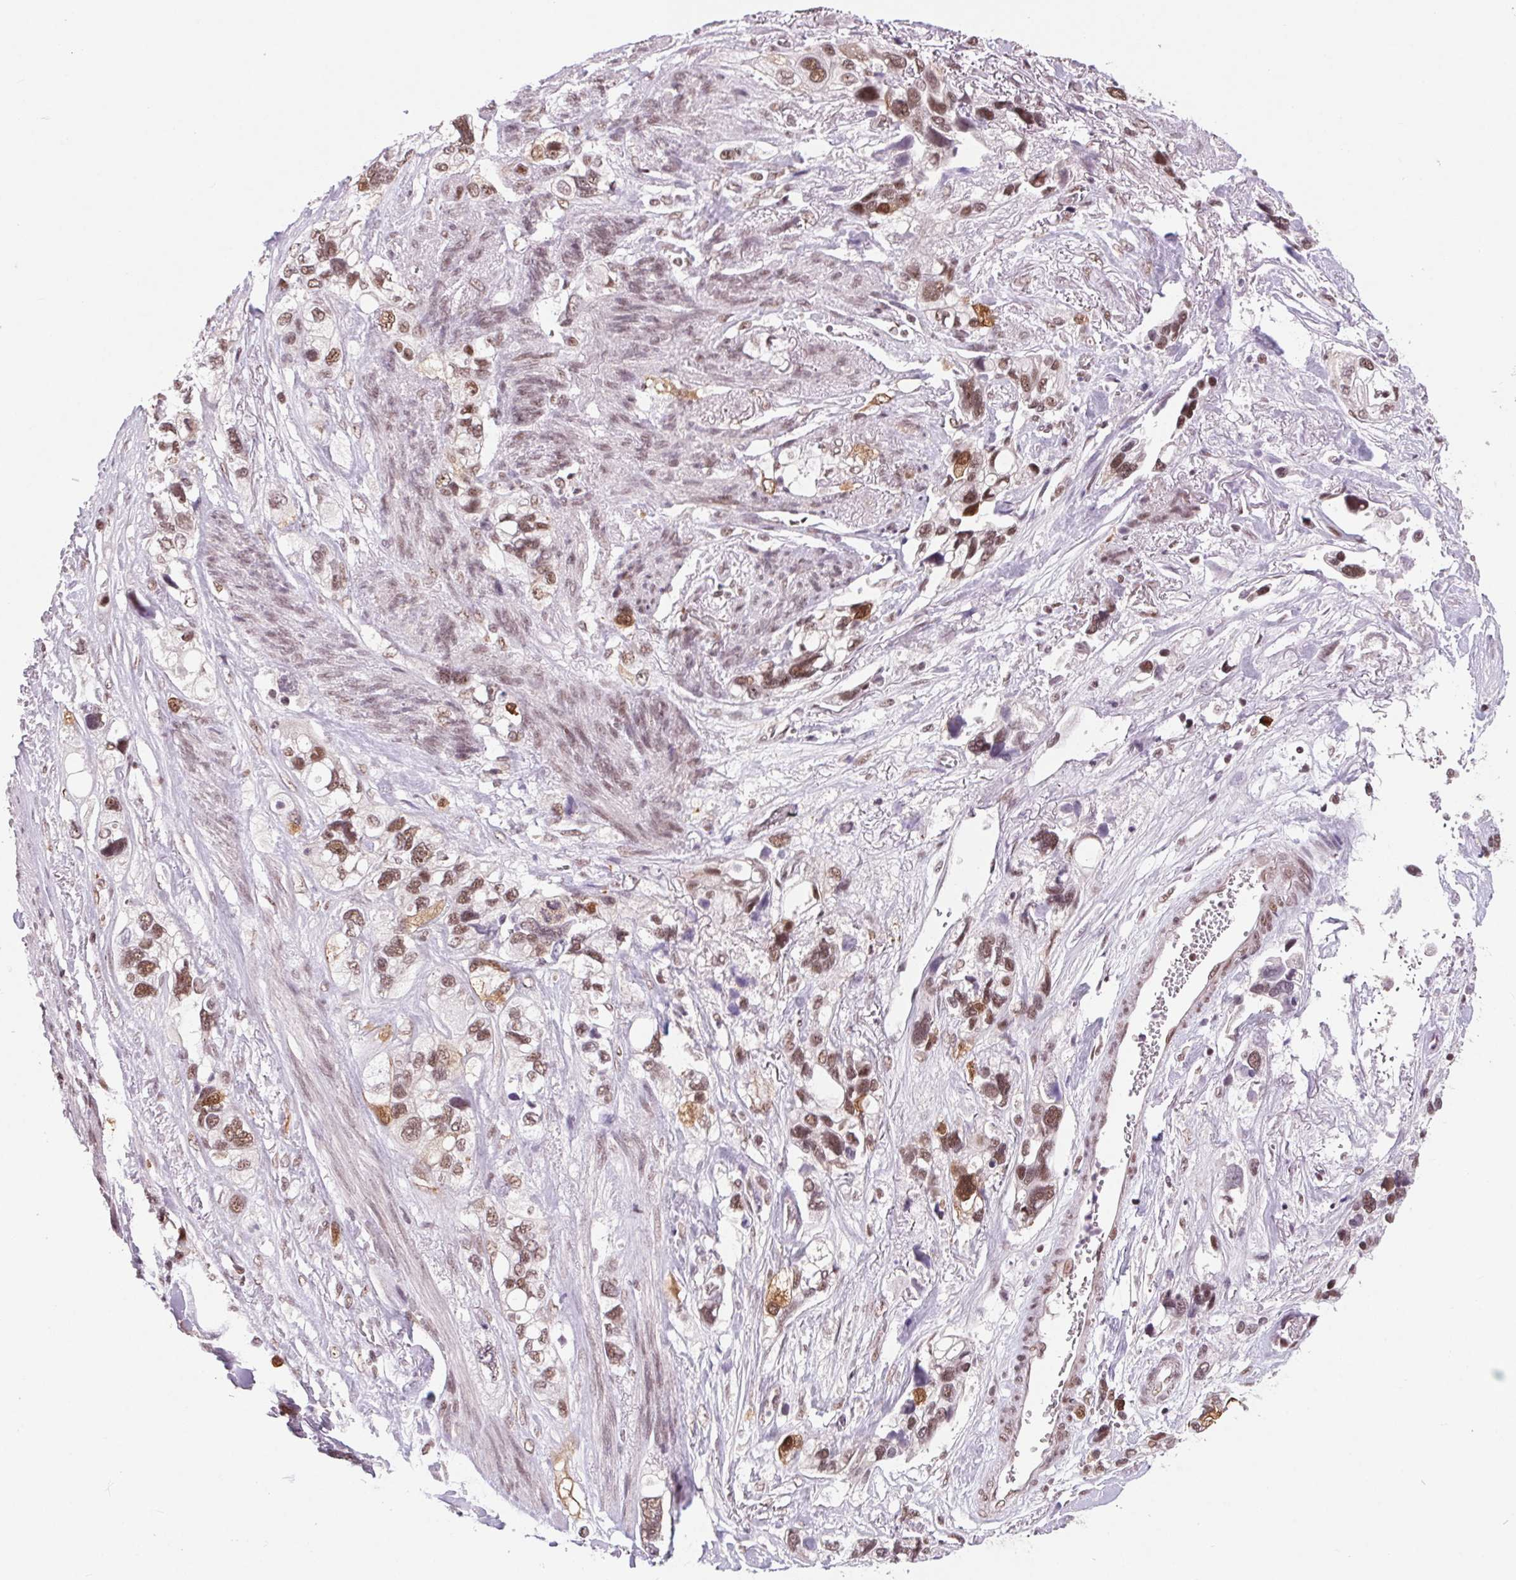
{"staining": {"intensity": "moderate", "quantity": ">75%", "location": "cytoplasmic/membranous,nuclear"}, "tissue": "stomach cancer", "cell_type": "Tumor cells", "image_type": "cancer", "snomed": [{"axis": "morphology", "description": "Adenocarcinoma, NOS"}, {"axis": "topography", "description": "Stomach, upper"}], "caption": "Stomach cancer stained for a protein (brown) displays moderate cytoplasmic/membranous and nuclear positive expression in about >75% of tumor cells.", "gene": "CD2BP2", "patient": {"sex": "female", "age": 81}}